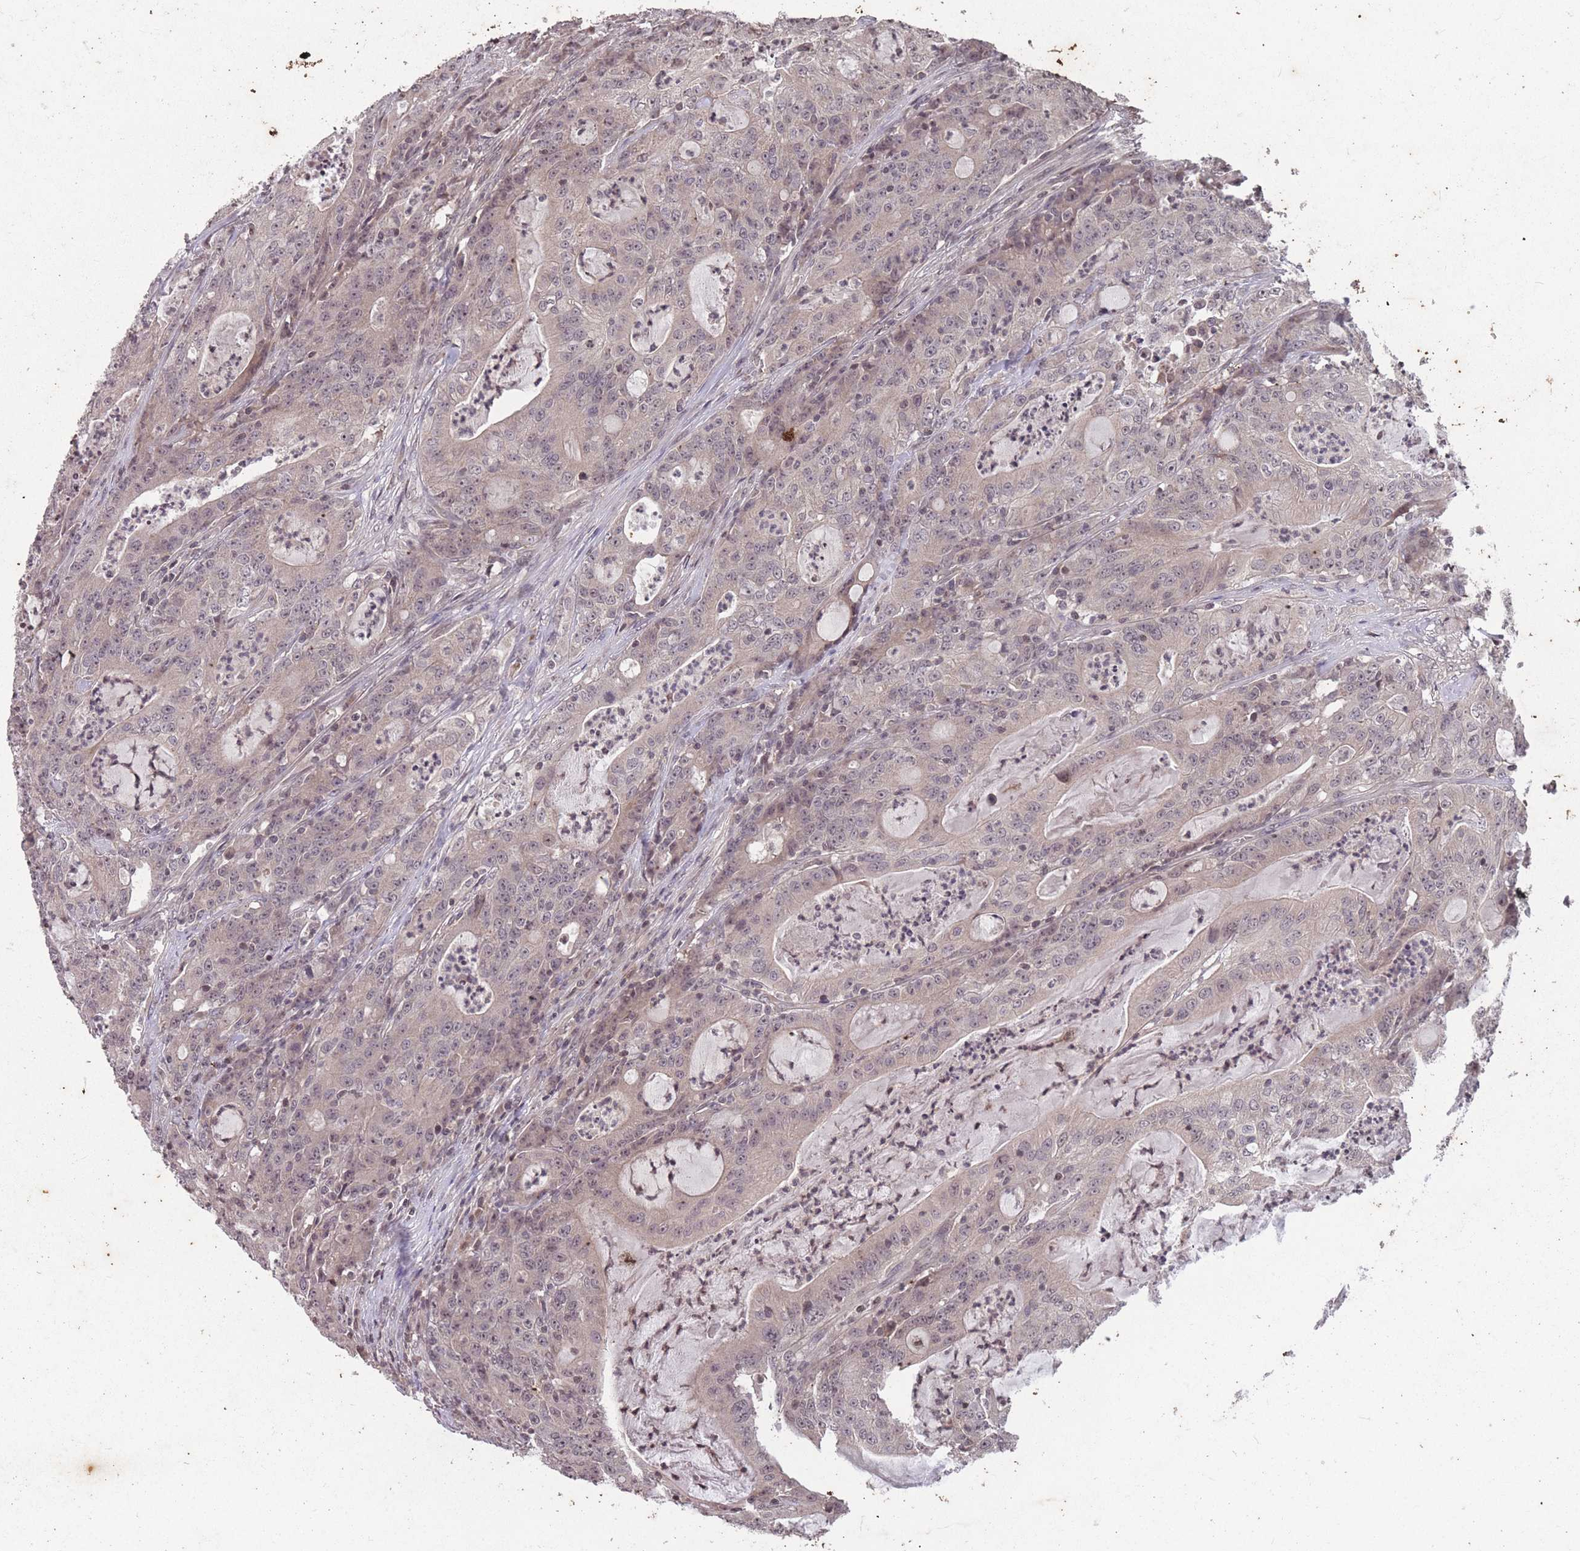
{"staining": {"intensity": "weak", "quantity": "25%-75%", "location": "cytoplasmic/membranous"}, "tissue": "colorectal cancer", "cell_type": "Tumor cells", "image_type": "cancer", "snomed": [{"axis": "morphology", "description": "Adenocarcinoma, NOS"}, {"axis": "topography", "description": "Colon"}], "caption": "A brown stain shows weak cytoplasmic/membranous positivity of a protein in human colorectal cancer (adenocarcinoma) tumor cells. (brown staining indicates protein expression, while blue staining denotes nuclei).", "gene": "GGT5", "patient": {"sex": "male", "age": 83}}